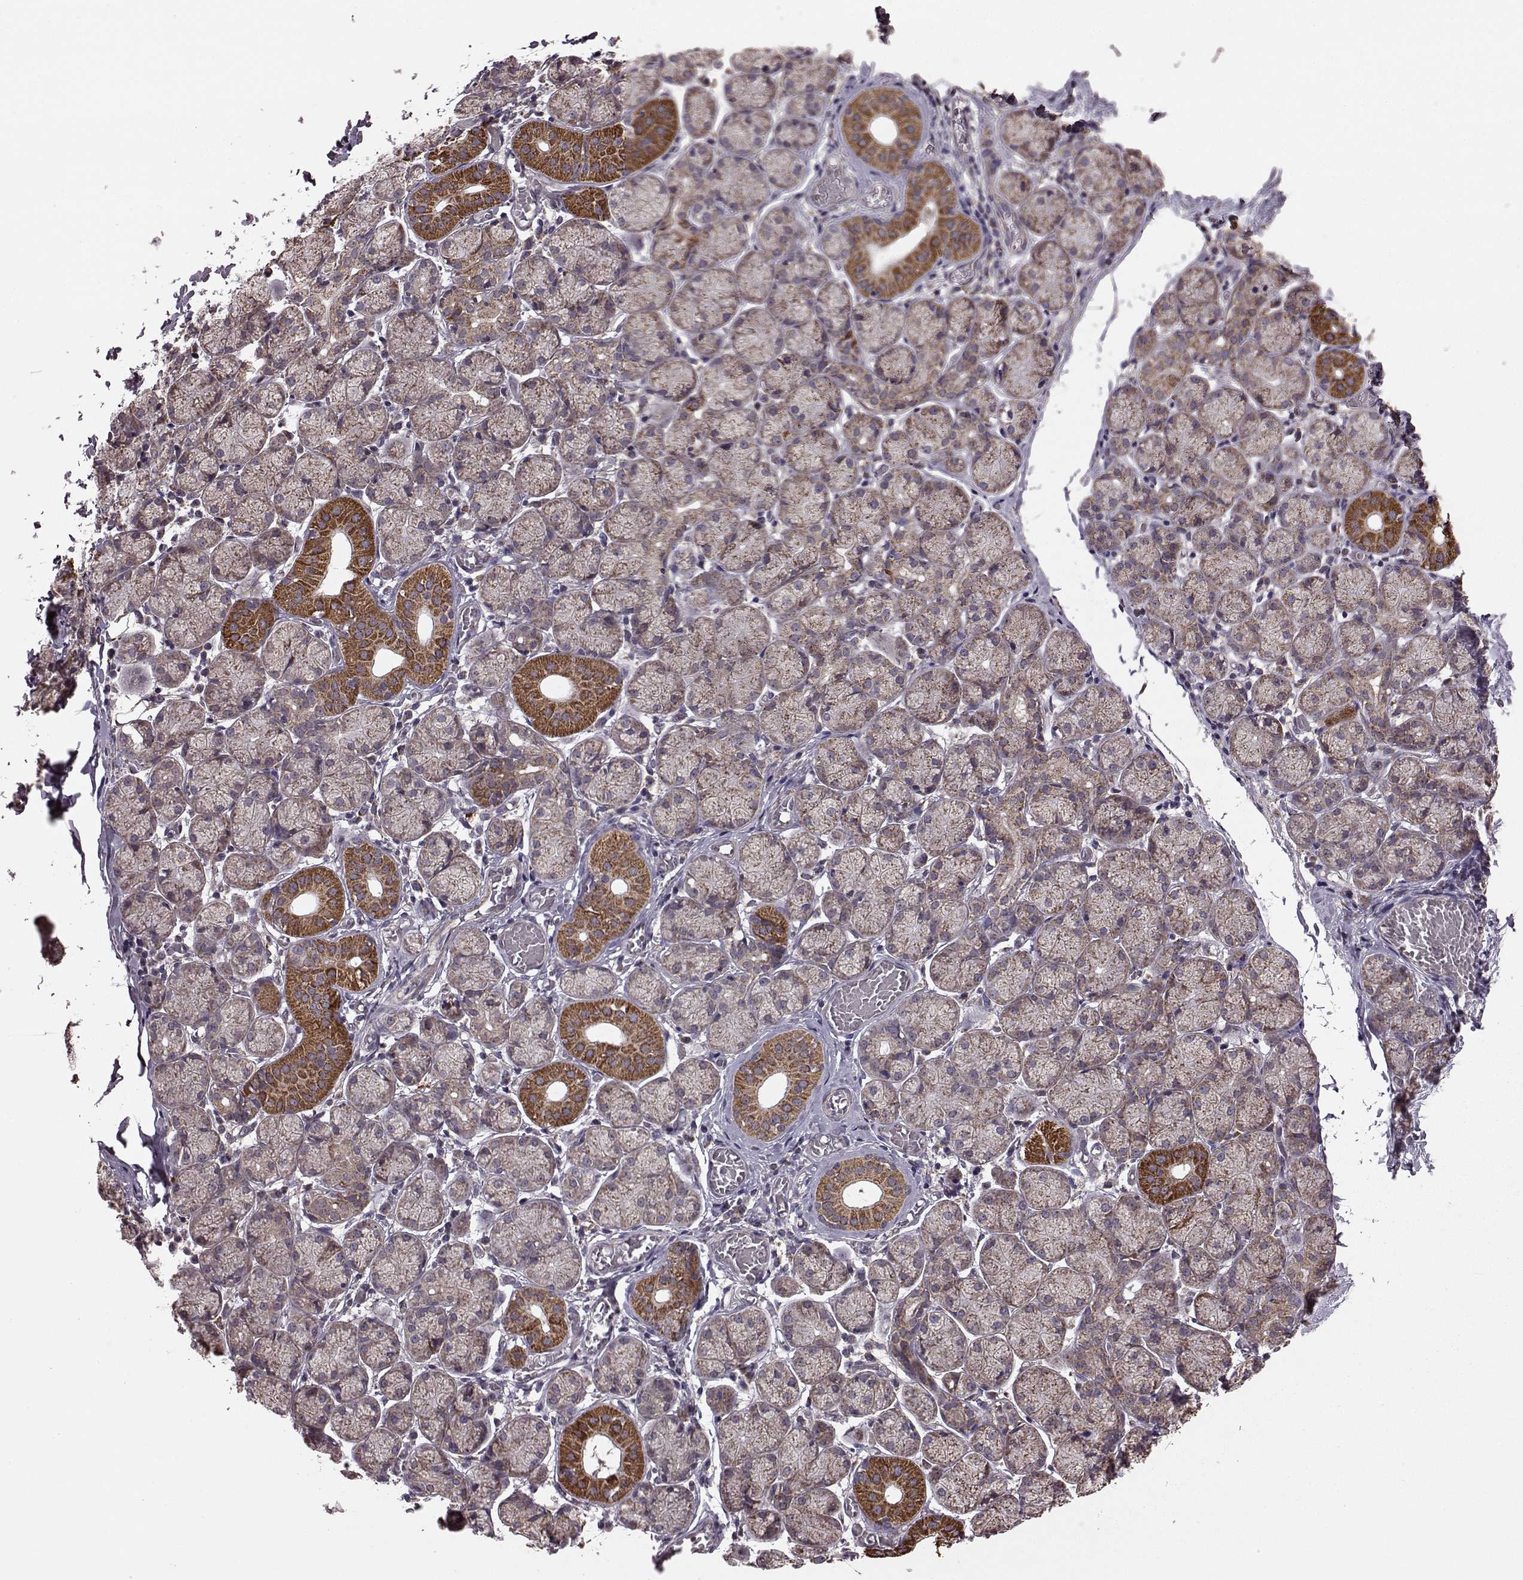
{"staining": {"intensity": "moderate", "quantity": "<25%", "location": "cytoplasmic/membranous"}, "tissue": "salivary gland", "cell_type": "Glandular cells", "image_type": "normal", "snomed": [{"axis": "morphology", "description": "Normal tissue, NOS"}, {"axis": "topography", "description": "Salivary gland"}, {"axis": "topography", "description": "Peripheral nerve tissue"}], "caption": "Protein expression by immunohistochemistry (IHC) displays moderate cytoplasmic/membranous positivity in about <25% of glandular cells in unremarkable salivary gland. (DAB (3,3'-diaminobenzidine) = brown stain, brightfield microscopy at high magnification).", "gene": "PUDP", "patient": {"sex": "female", "age": 24}}